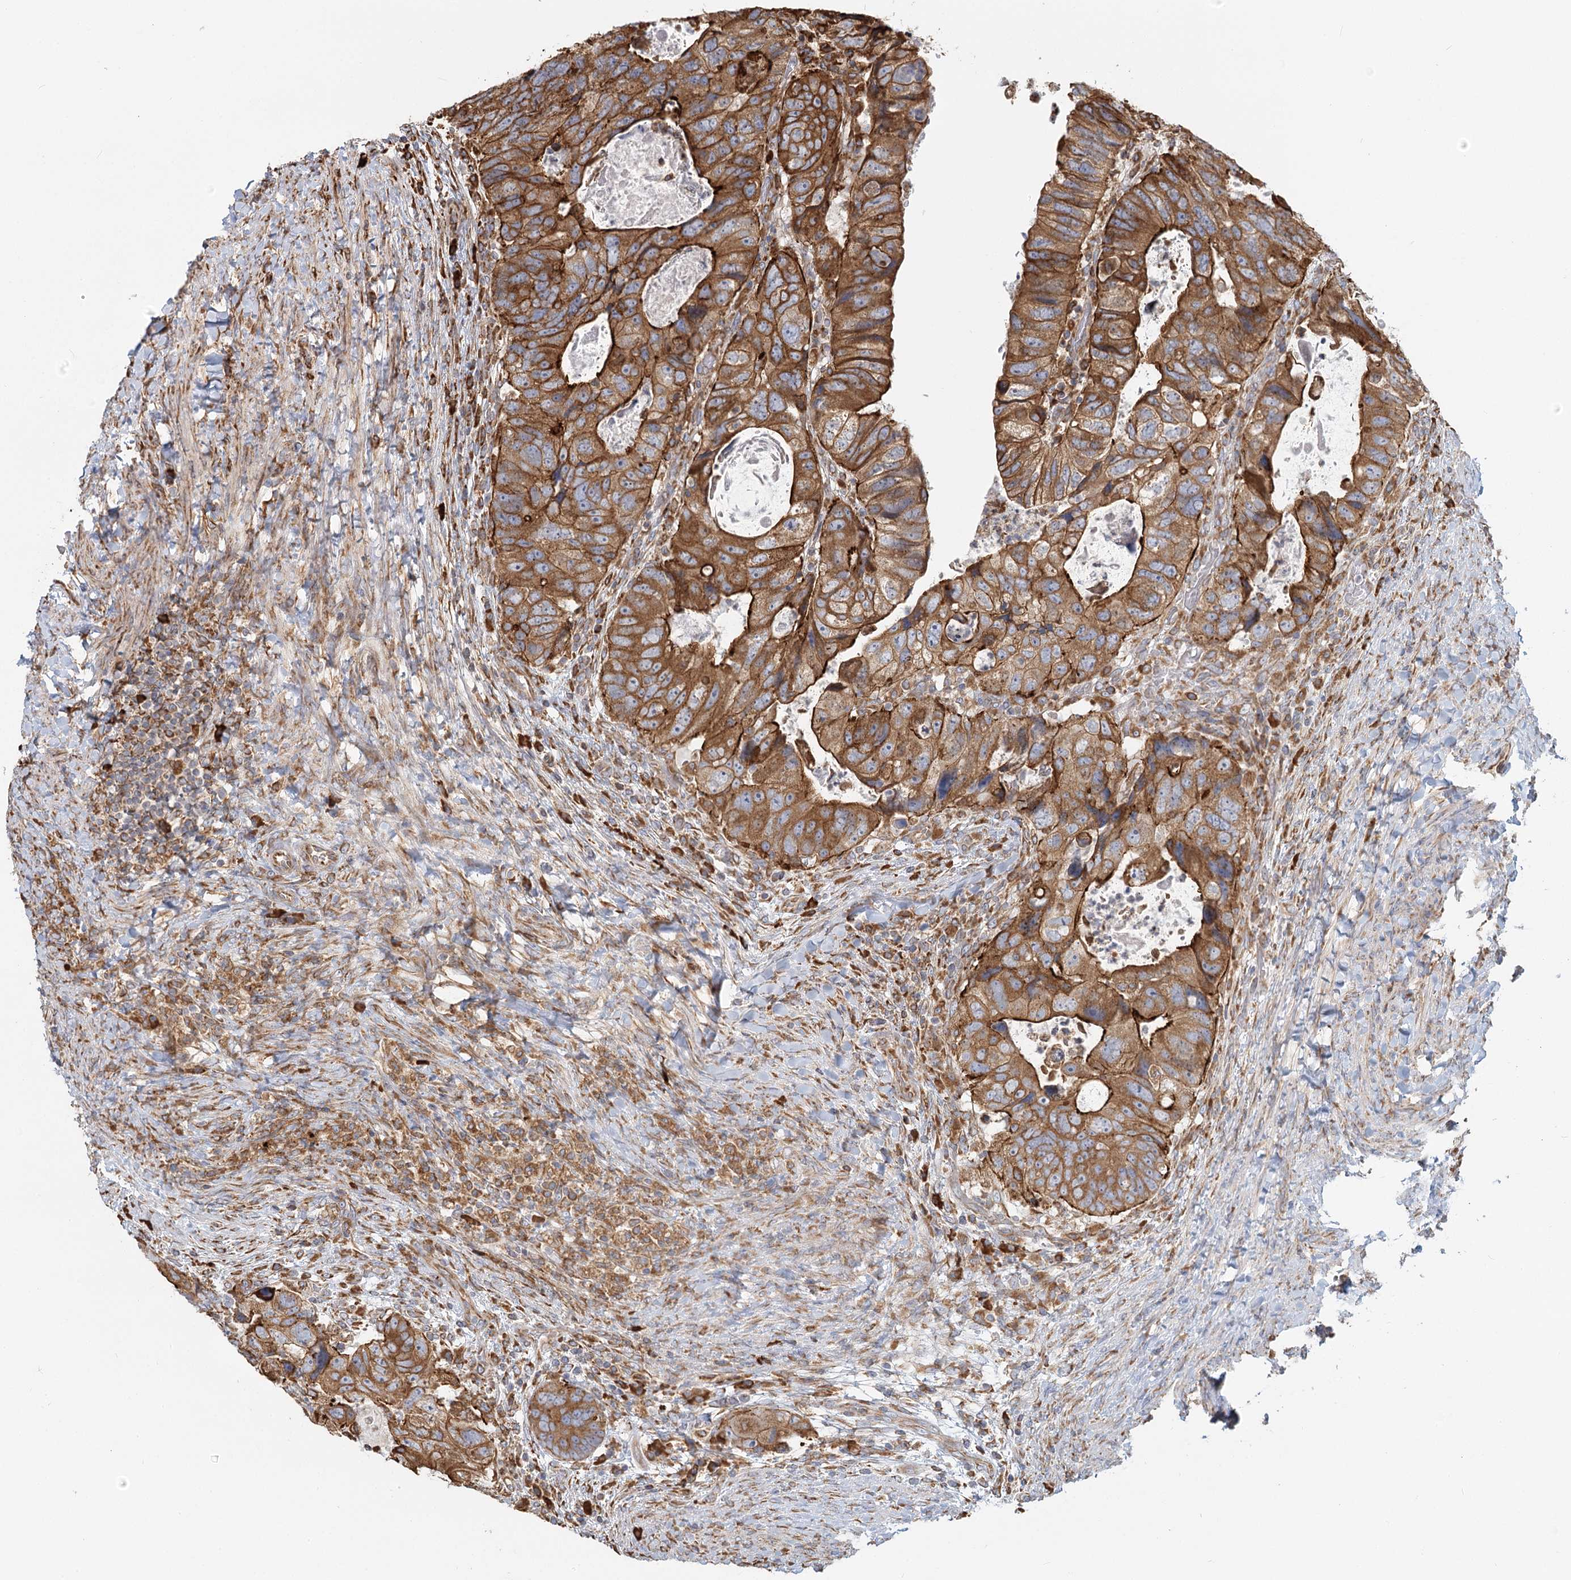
{"staining": {"intensity": "strong", "quantity": ">75%", "location": "cytoplasmic/membranous"}, "tissue": "colorectal cancer", "cell_type": "Tumor cells", "image_type": "cancer", "snomed": [{"axis": "morphology", "description": "Adenocarcinoma, NOS"}, {"axis": "topography", "description": "Rectum"}], "caption": "Human colorectal cancer stained with a brown dye demonstrates strong cytoplasmic/membranous positive staining in about >75% of tumor cells.", "gene": "TAS1R1", "patient": {"sex": "male", "age": 59}}